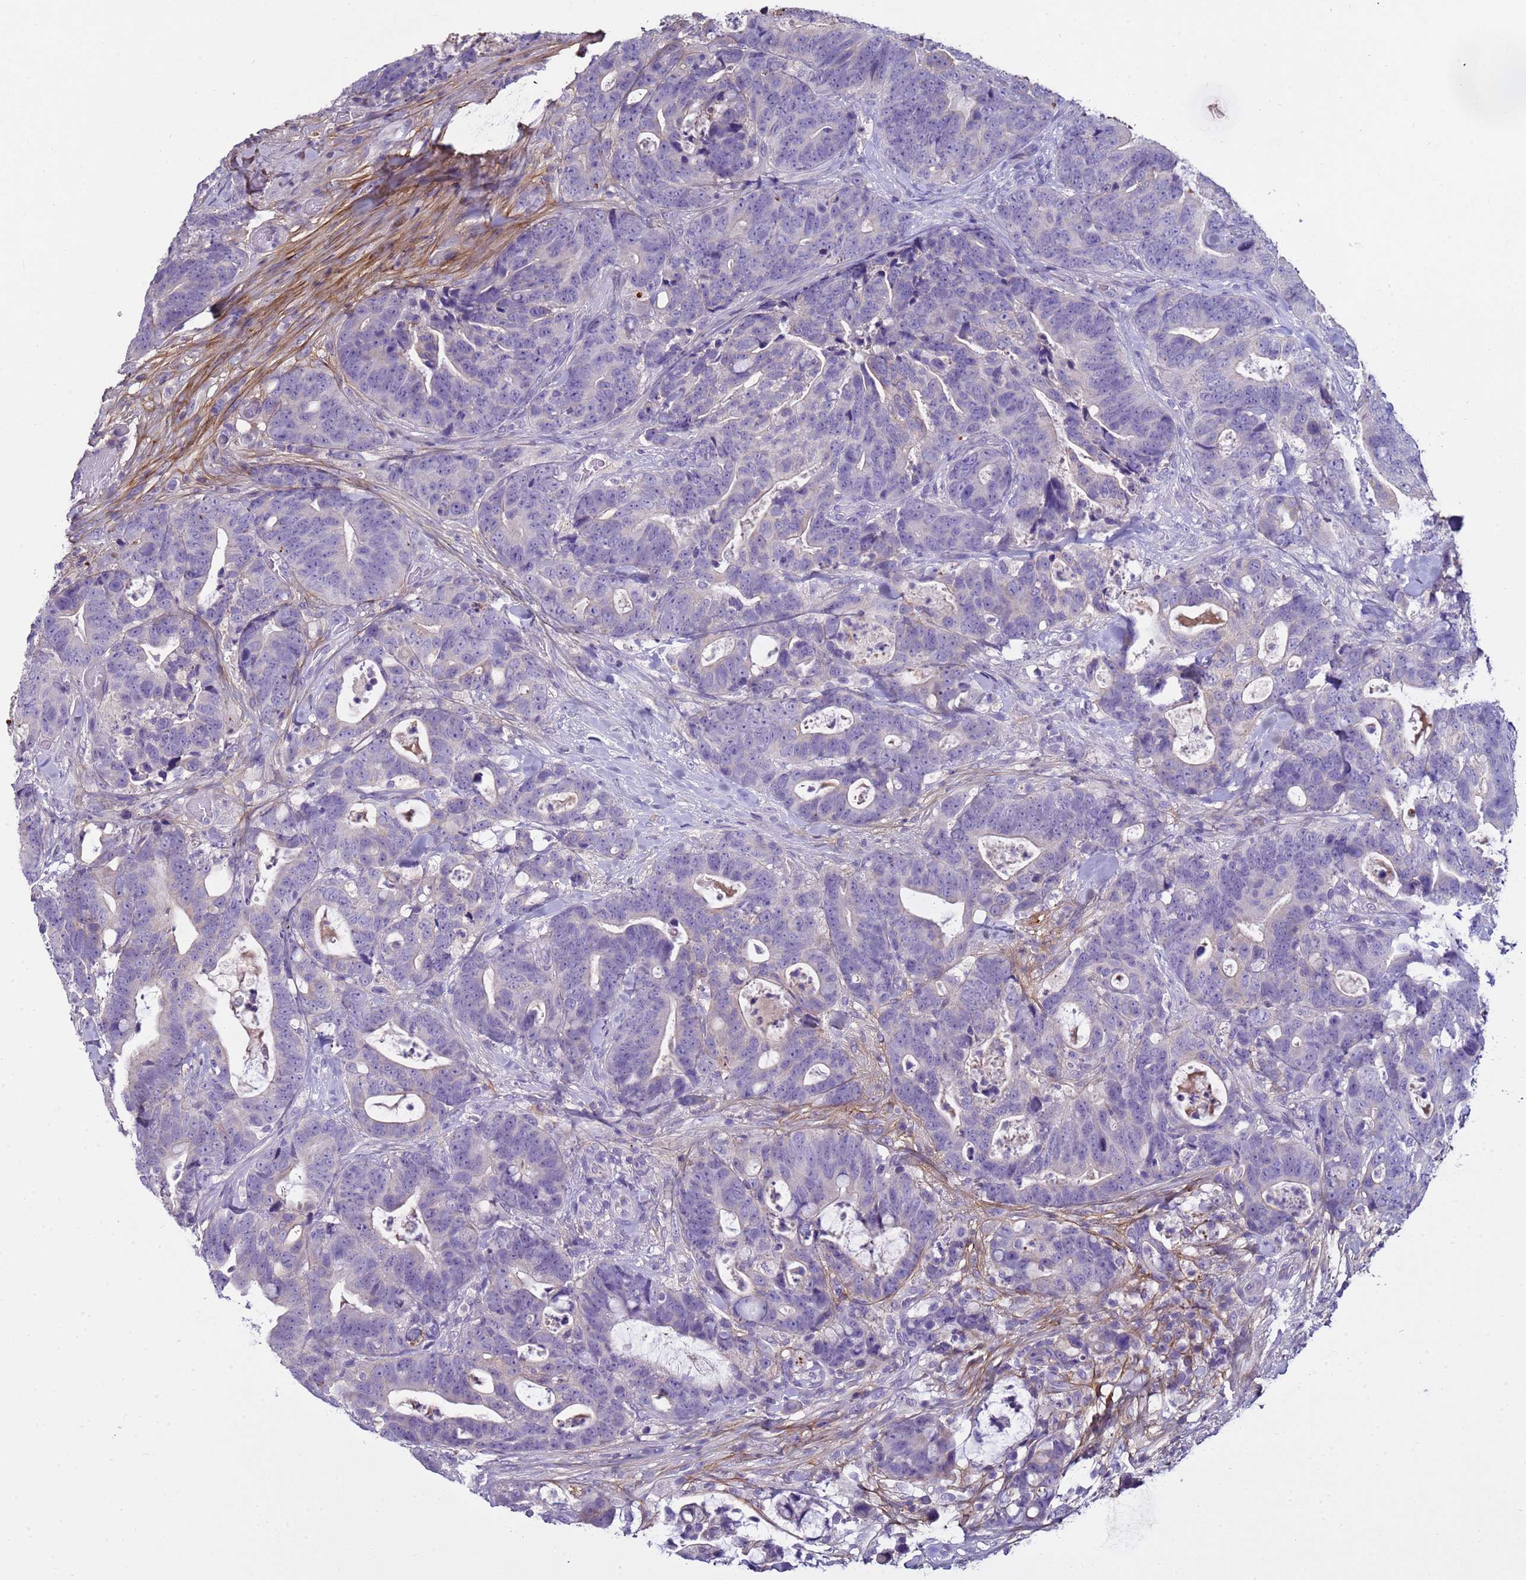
{"staining": {"intensity": "negative", "quantity": "none", "location": "none"}, "tissue": "colorectal cancer", "cell_type": "Tumor cells", "image_type": "cancer", "snomed": [{"axis": "morphology", "description": "Adenocarcinoma, NOS"}, {"axis": "topography", "description": "Colon"}], "caption": "Colorectal cancer stained for a protein using IHC reveals no positivity tumor cells.", "gene": "TRIM51", "patient": {"sex": "female", "age": 82}}